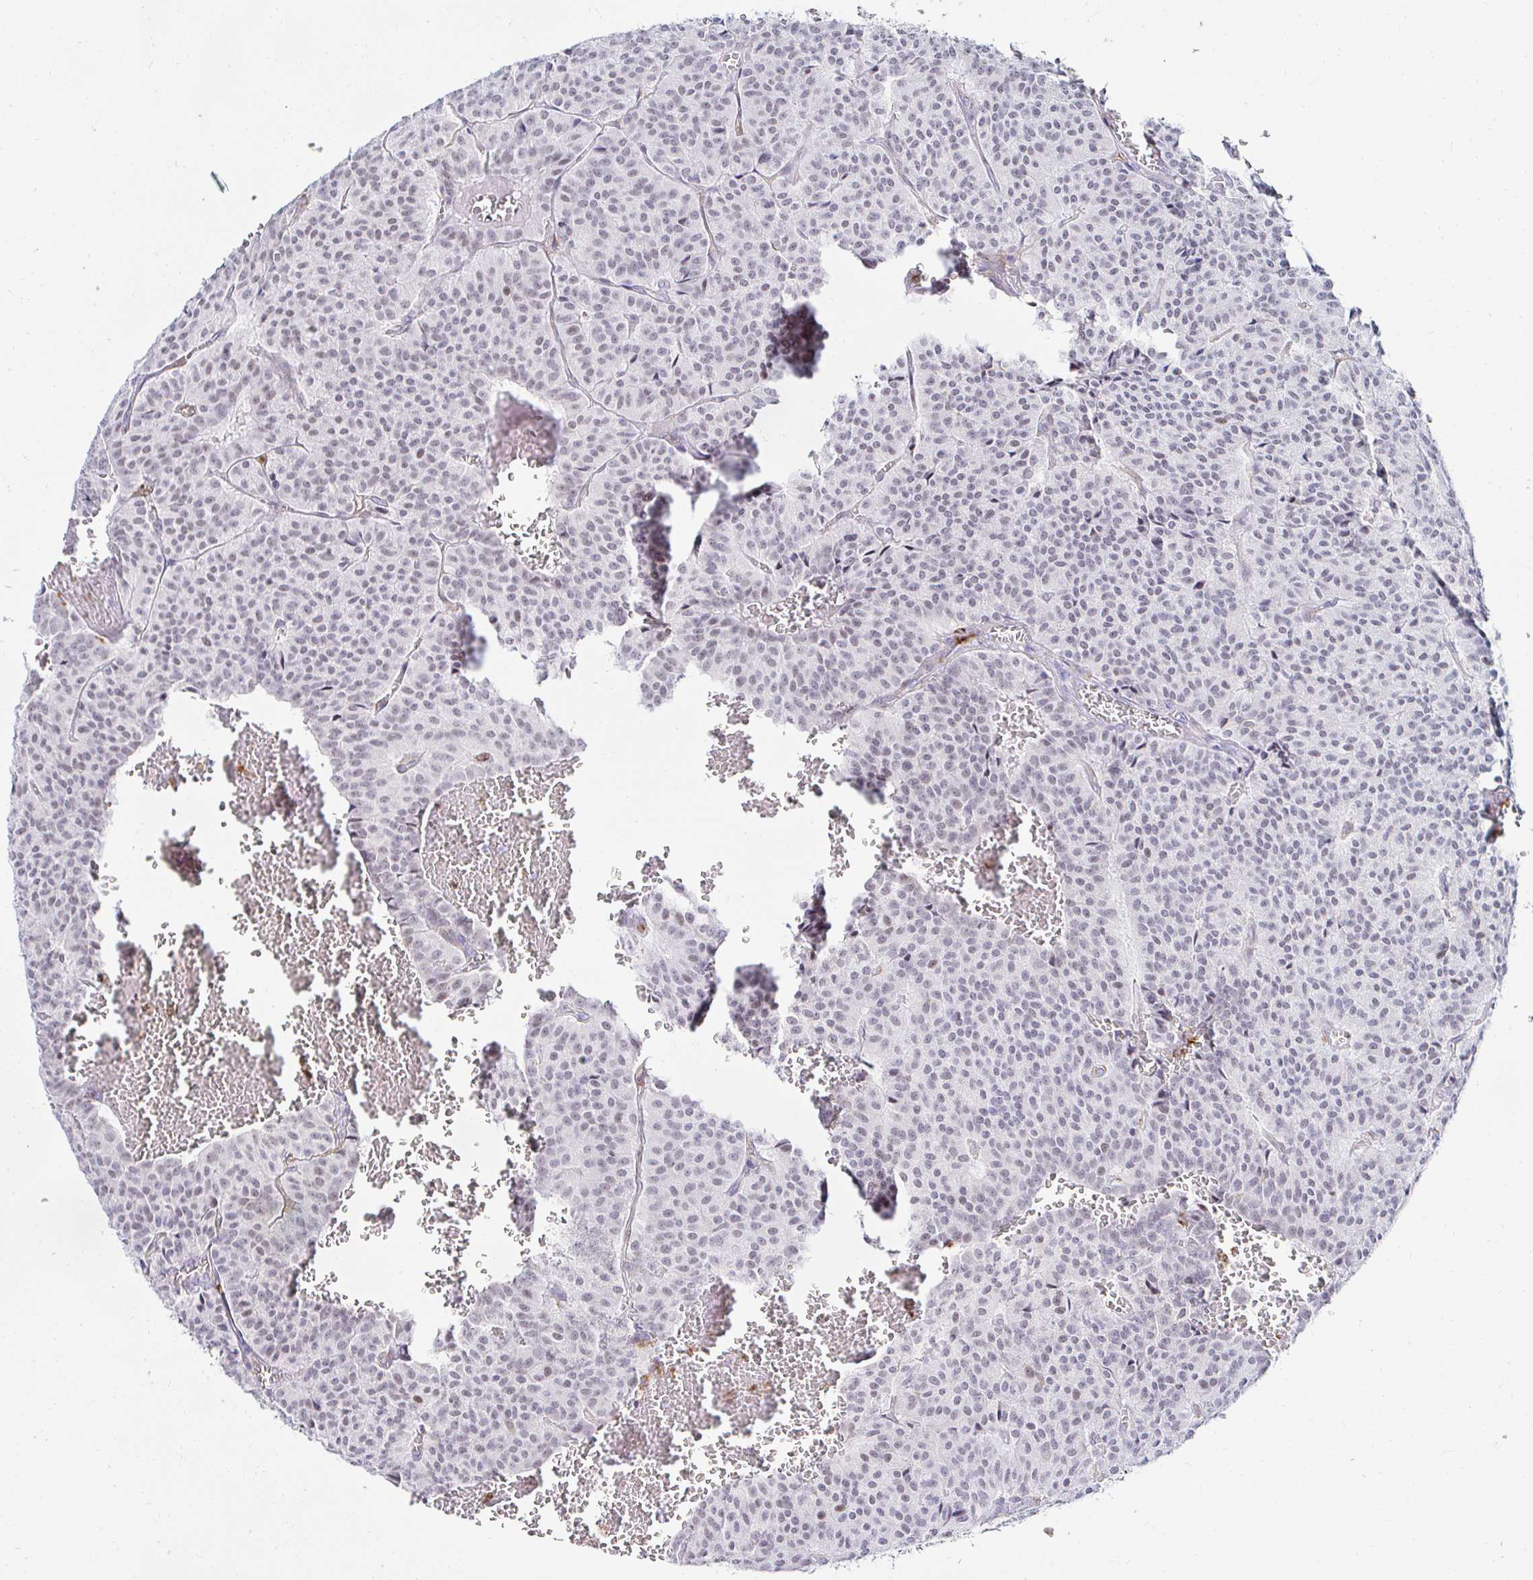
{"staining": {"intensity": "negative", "quantity": "none", "location": "none"}, "tissue": "carcinoid", "cell_type": "Tumor cells", "image_type": "cancer", "snomed": [{"axis": "morphology", "description": "Carcinoid, malignant, NOS"}, {"axis": "topography", "description": "Lung"}], "caption": "The IHC image has no significant expression in tumor cells of carcinoid tissue.", "gene": "CYBB", "patient": {"sex": "male", "age": 70}}